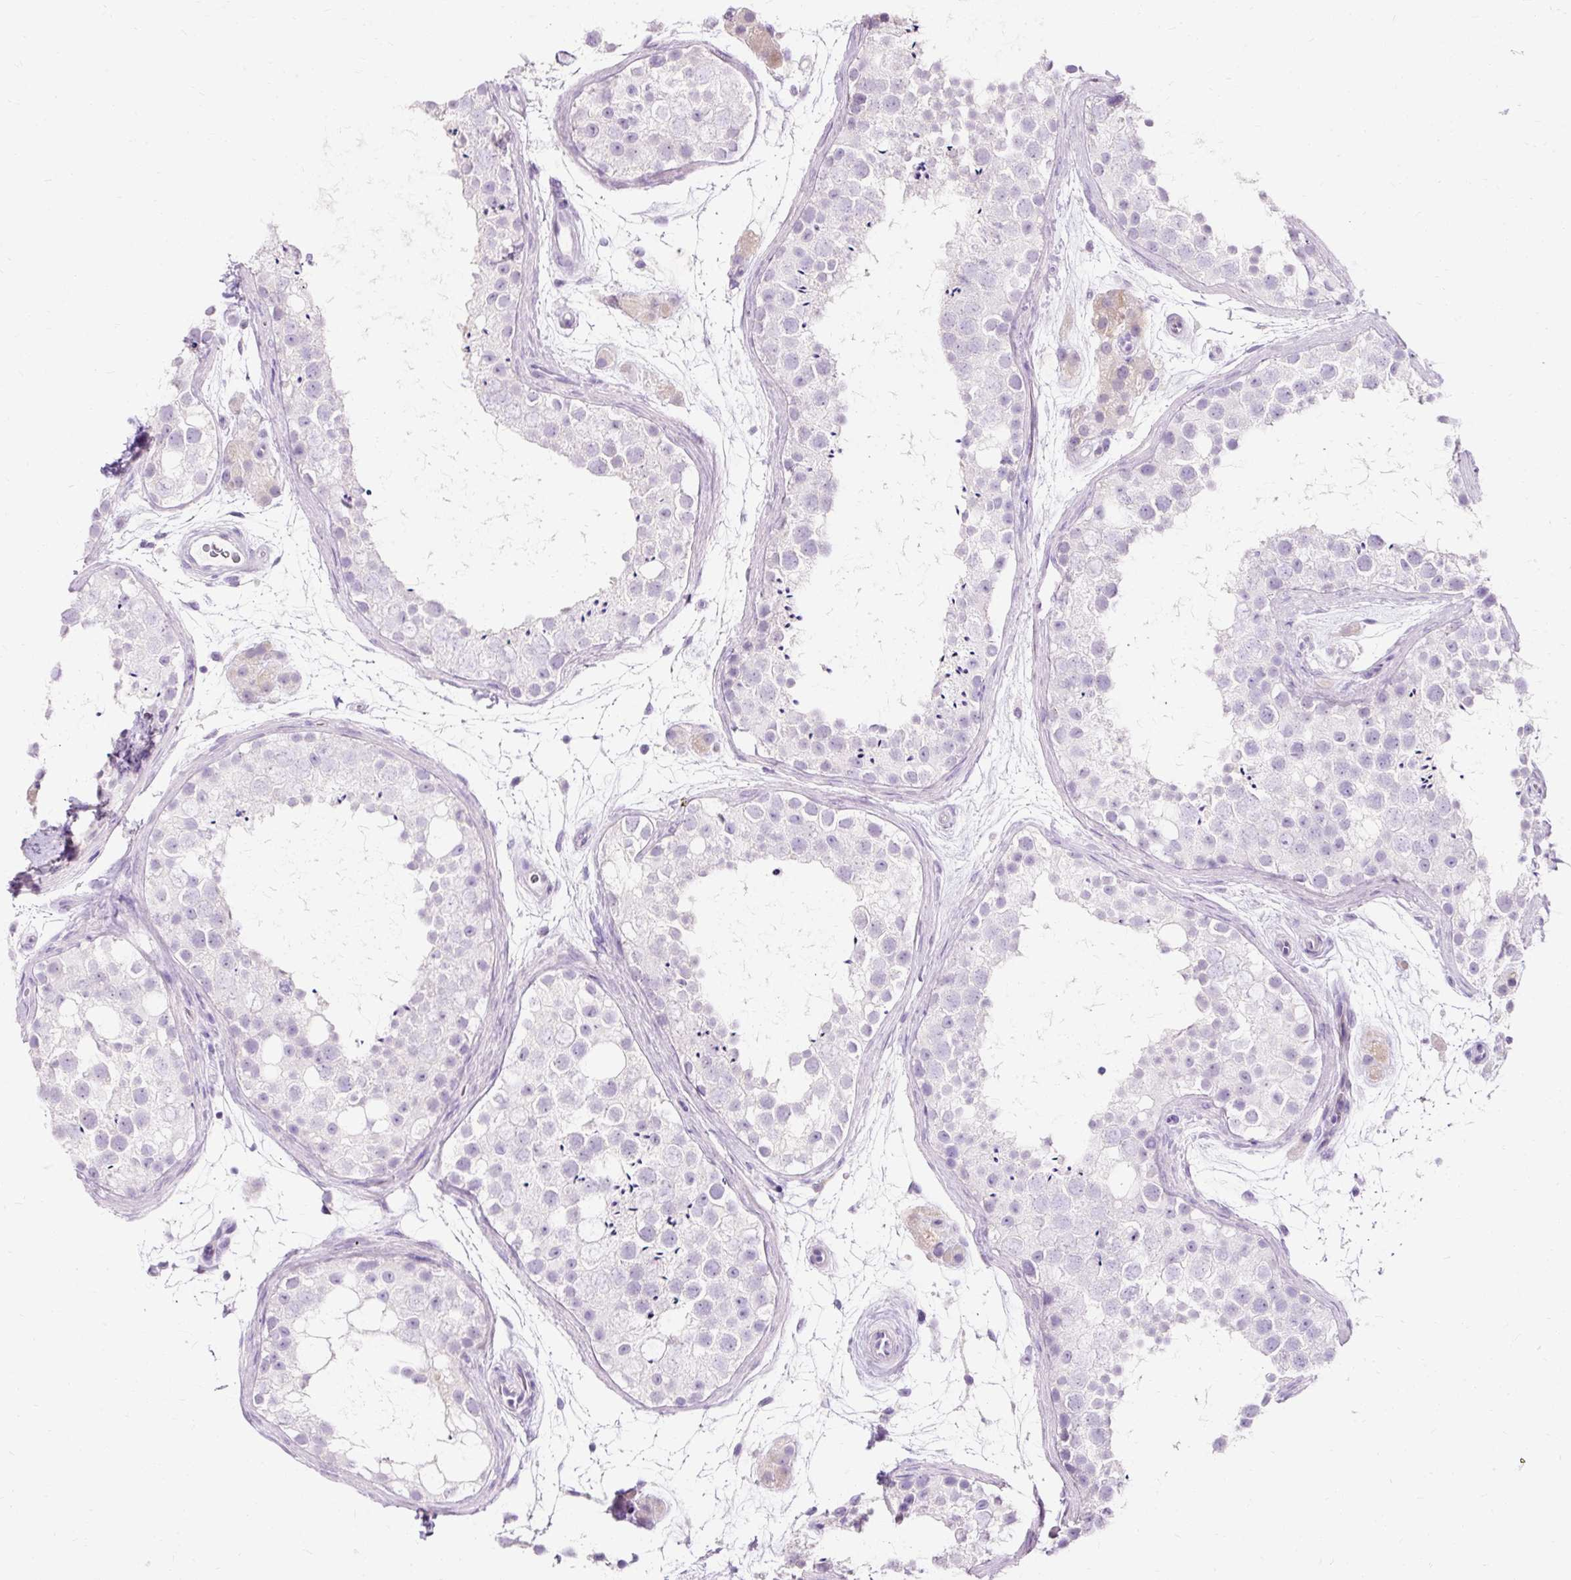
{"staining": {"intensity": "weak", "quantity": "<25%", "location": "cytoplasmic/membranous"}, "tissue": "testis", "cell_type": "Cells in seminiferous ducts", "image_type": "normal", "snomed": [{"axis": "morphology", "description": "Normal tissue, NOS"}, {"axis": "topography", "description": "Testis"}], "caption": "This is an immunohistochemistry image of unremarkable human testis. There is no positivity in cells in seminiferous ducts.", "gene": "CLDN25", "patient": {"sex": "male", "age": 41}}